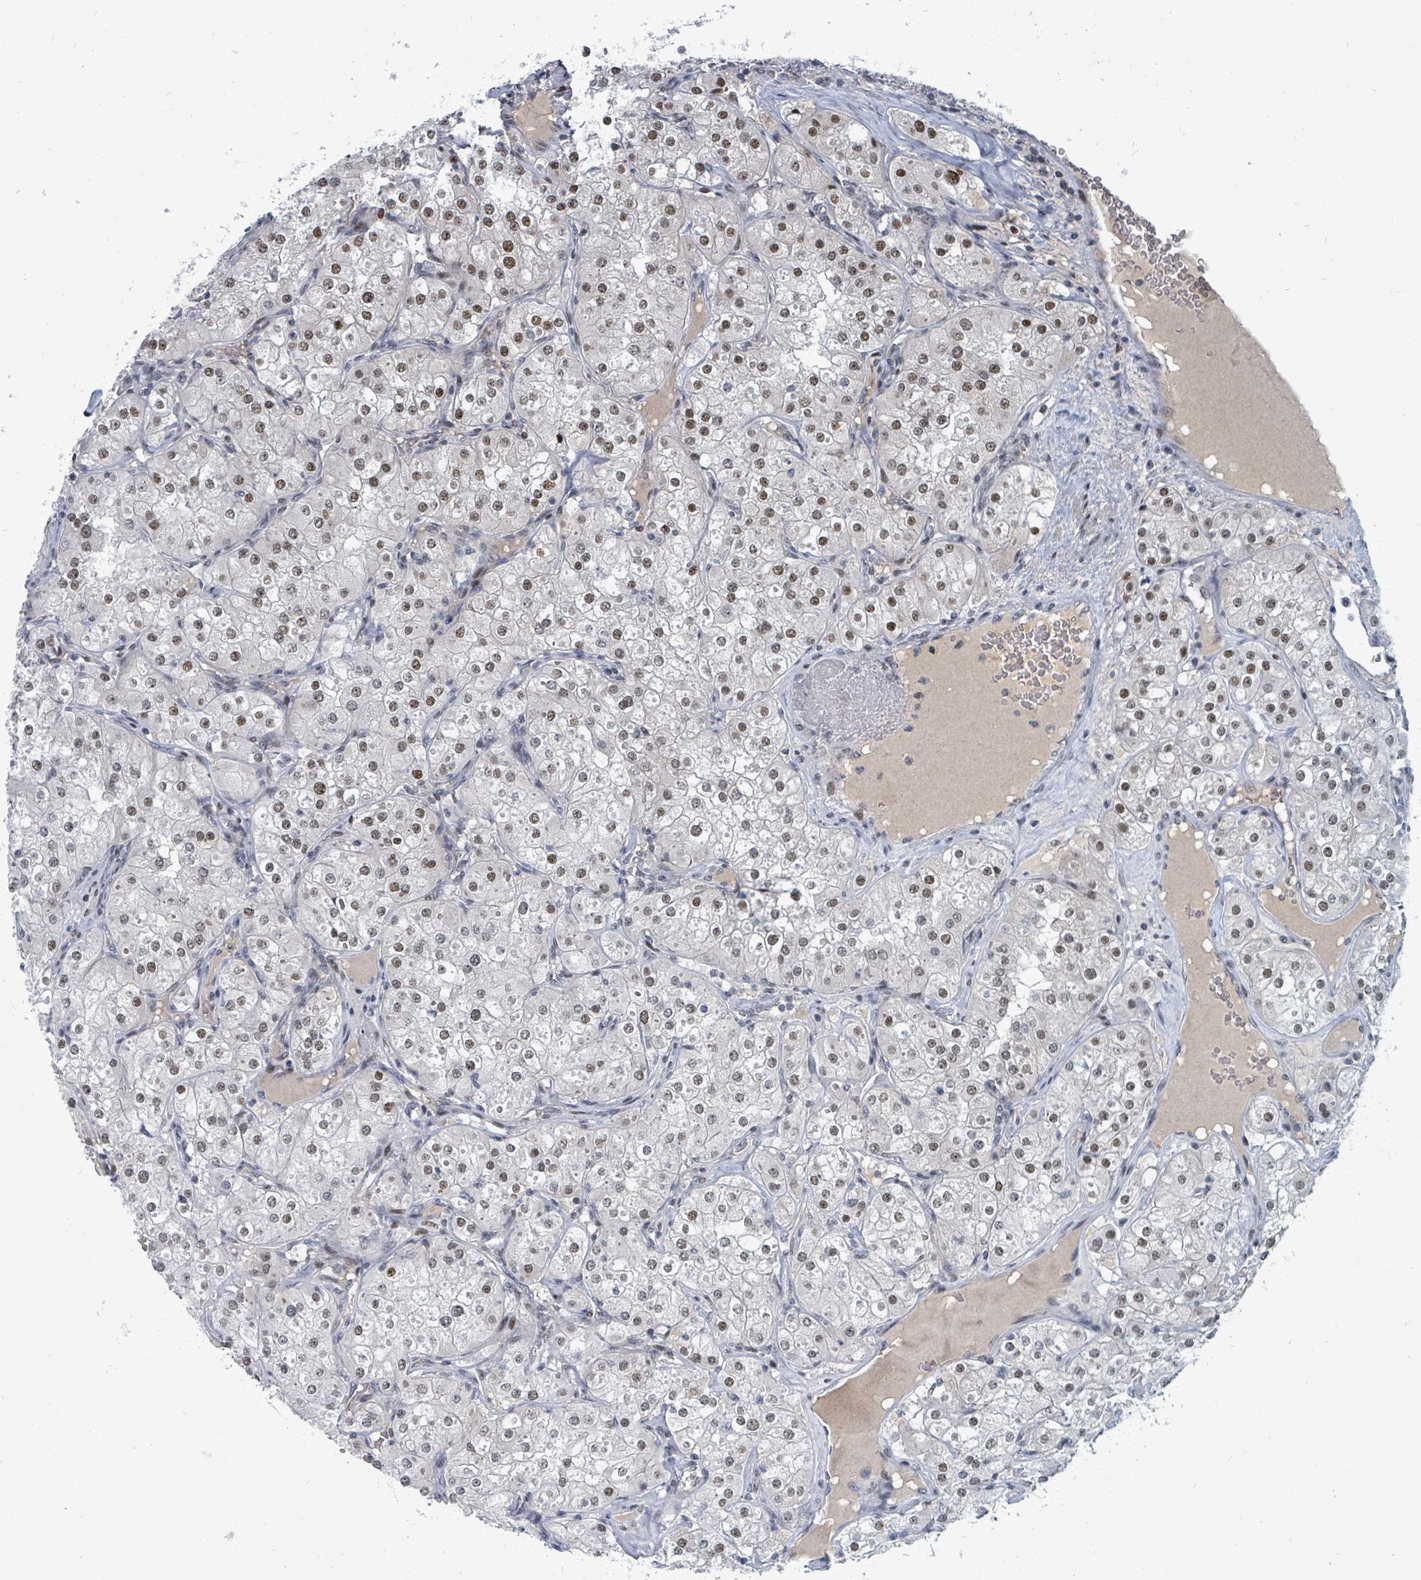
{"staining": {"intensity": "moderate", "quantity": ">75%", "location": "nuclear"}, "tissue": "renal cancer", "cell_type": "Tumor cells", "image_type": "cancer", "snomed": [{"axis": "morphology", "description": "Adenocarcinoma, NOS"}, {"axis": "topography", "description": "Kidney"}], "caption": "A histopathology image of human renal cancer stained for a protein shows moderate nuclear brown staining in tumor cells.", "gene": "UCK1", "patient": {"sex": "male", "age": 77}}